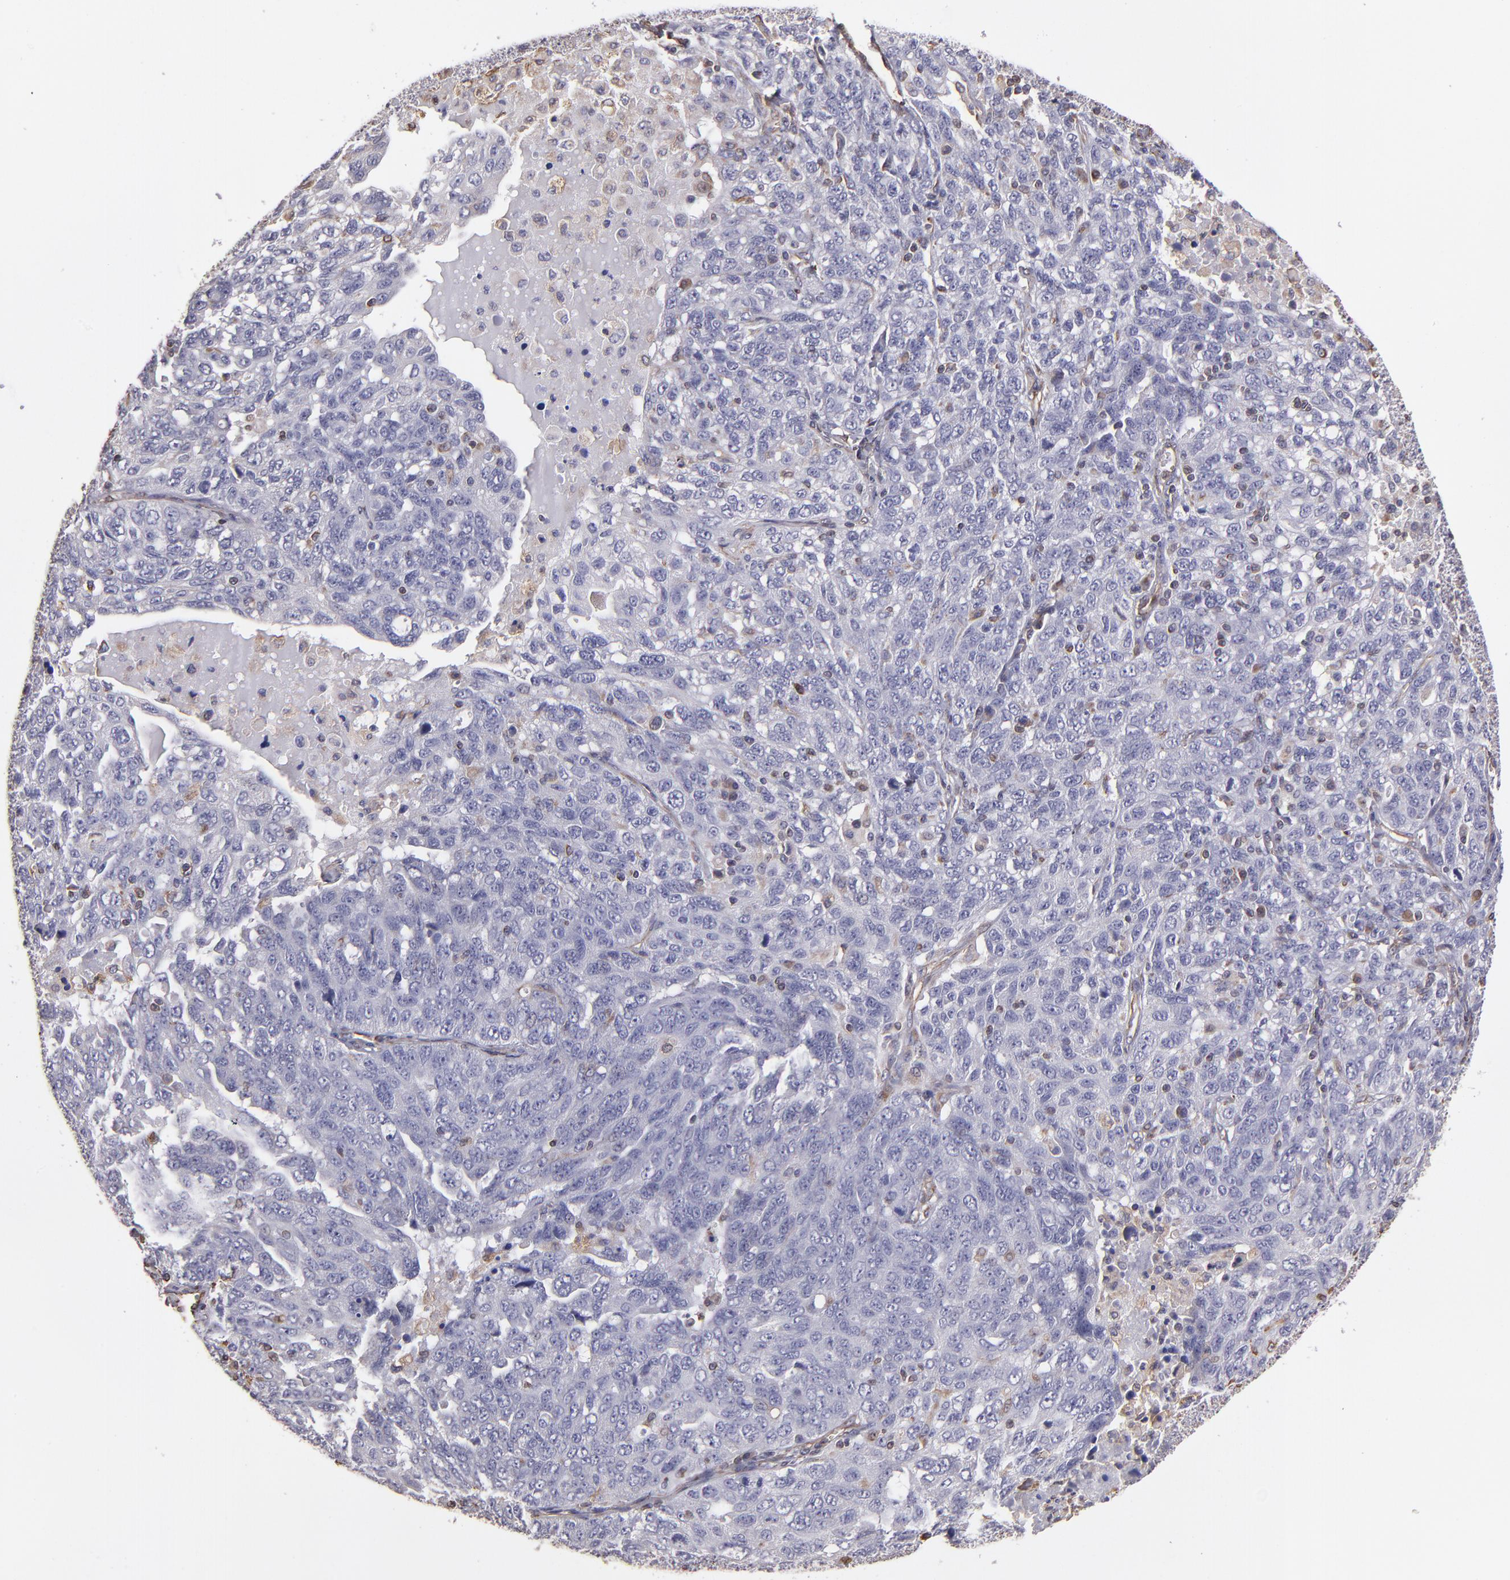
{"staining": {"intensity": "negative", "quantity": "none", "location": "none"}, "tissue": "ovarian cancer", "cell_type": "Tumor cells", "image_type": "cancer", "snomed": [{"axis": "morphology", "description": "Cystadenocarcinoma, serous, NOS"}, {"axis": "topography", "description": "Ovary"}], "caption": "Tumor cells show no significant protein positivity in ovarian serous cystadenocarcinoma. Nuclei are stained in blue.", "gene": "ABCC1", "patient": {"sex": "female", "age": 71}}